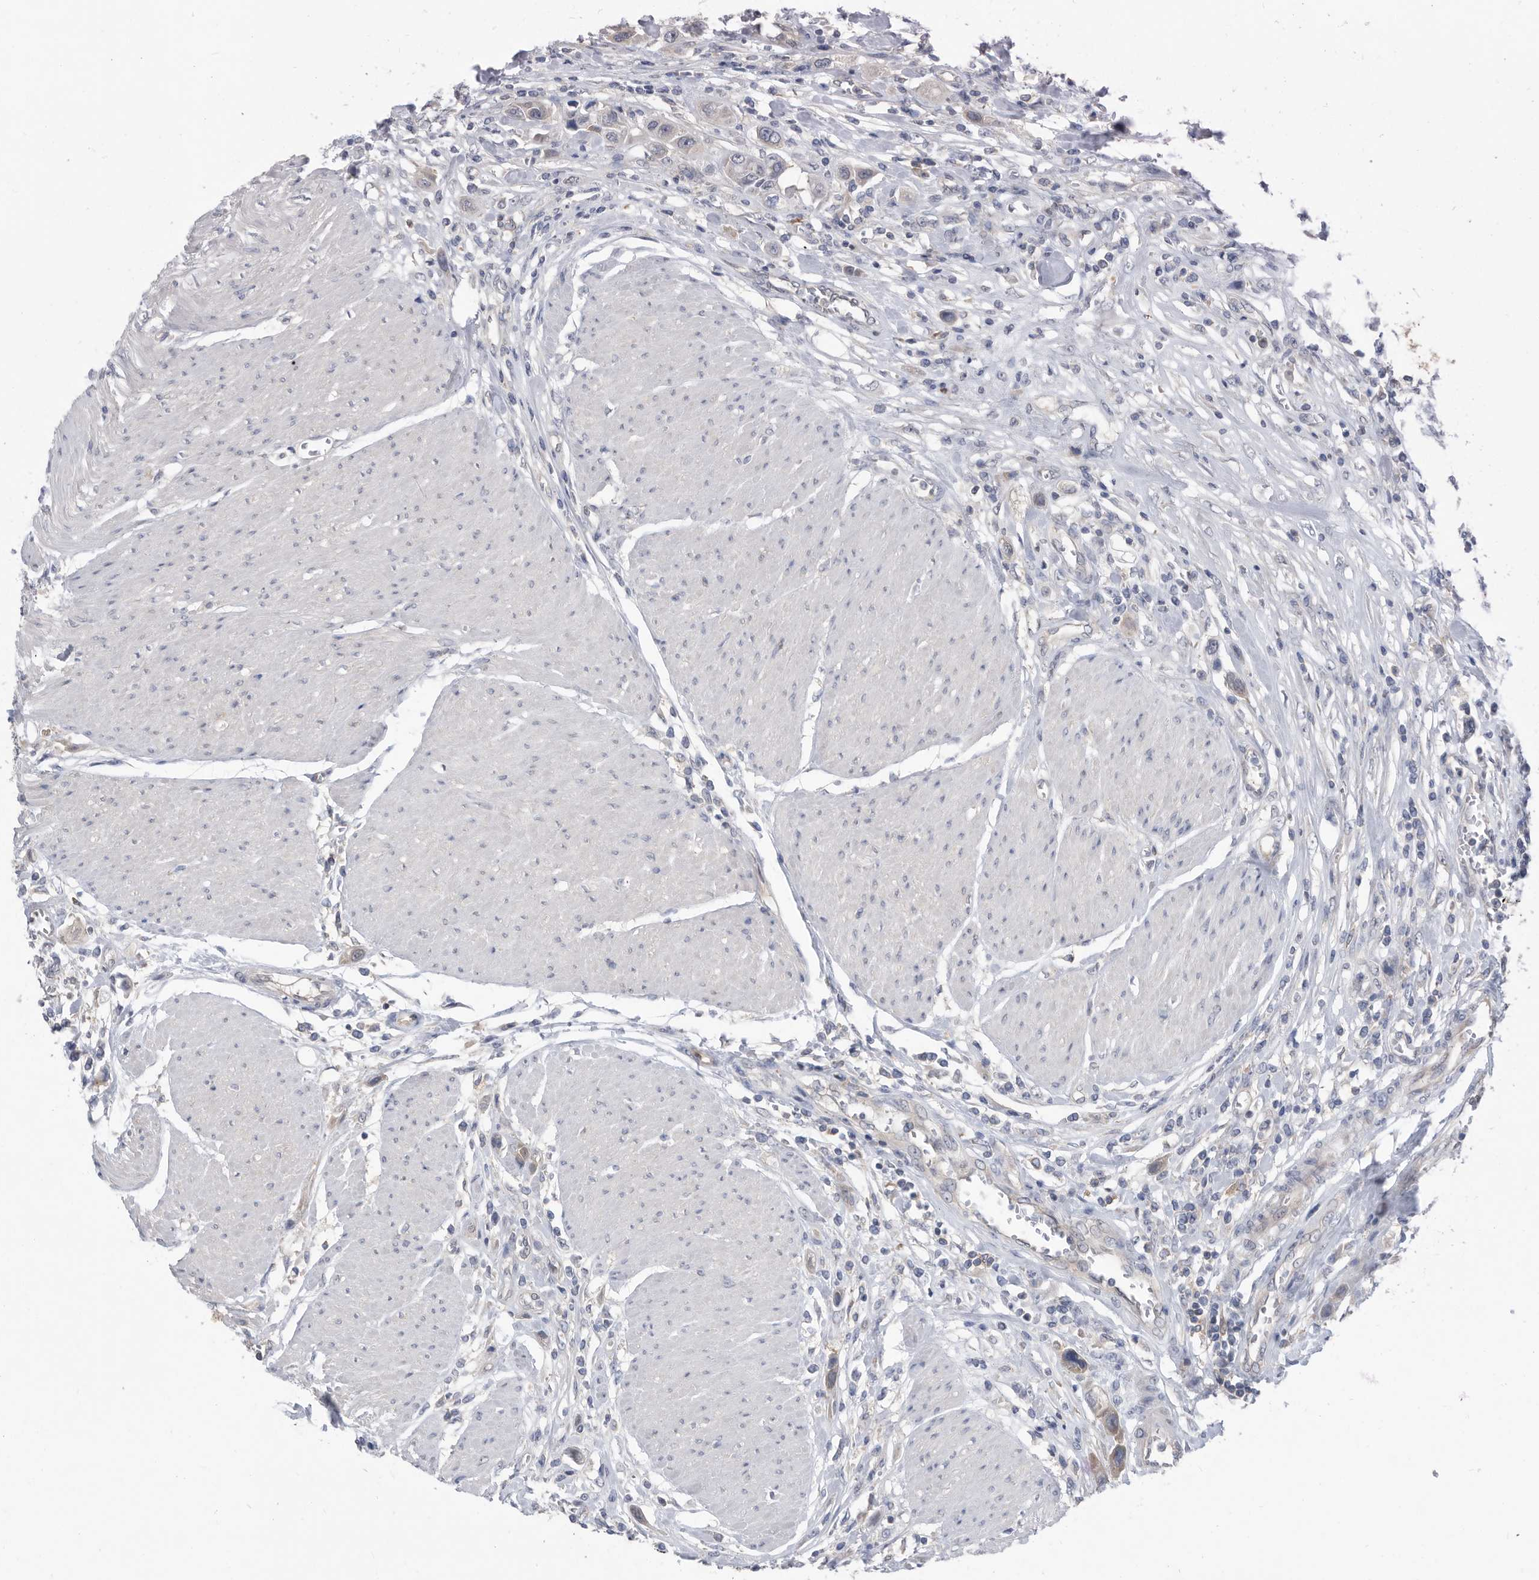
{"staining": {"intensity": "negative", "quantity": "none", "location": "none"}, "tissue": "urothelial cancer", "cell_type": "Tumor cells", "image_type": "cancer", "snomed": [{"axis": "morphology", "description": "Urothelial carcinoma, High grade"}, {"axis": "topography", "description": "Urinary bladder"}], "caption": "Image shows no significant protein expression in tumor cells of urothelial cancer.", "gene": "CCT4", "patient": {"sex": "male", "age": 50}}